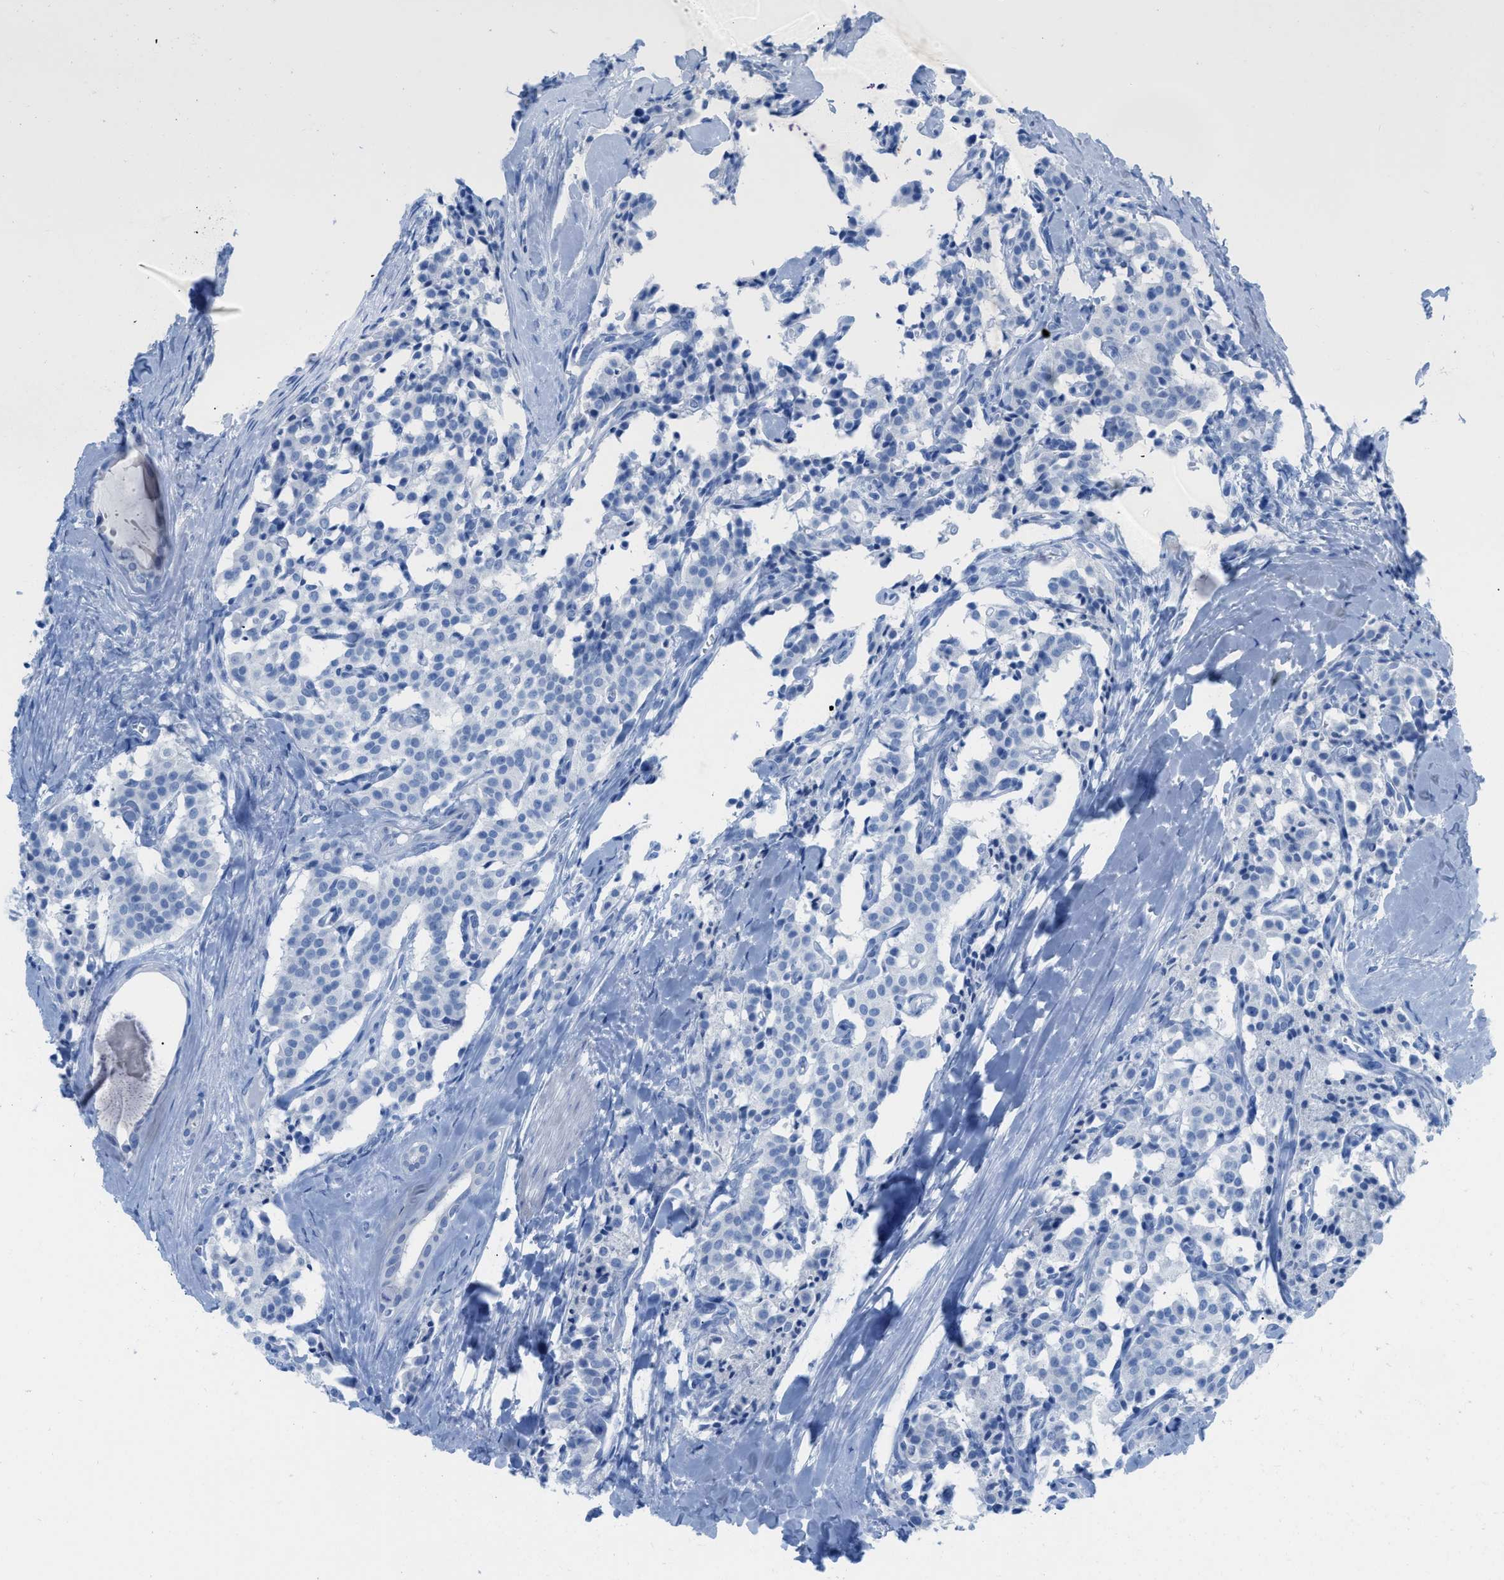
{"staining": {"intensity": "negative", "quantity": "none", "location": "none"}, "tissue": "carcinoid", "cell_type": "Tumor cells", "image_type": "cancer", "snomed": [{"axis": "morphology", "description": "Carcinoid, malignant, NOS"}, {"axis": "topography", "description": "Lung"}], "caption": "IHC micrograph of neoplastic tissue: malignant carcinoid stained with DAB (3,3'-diaminobenzidine) shows no significant protein expression in tumor cells.", "gene": "TCL1A", "patient": {"sex": "male", "age": 30}}